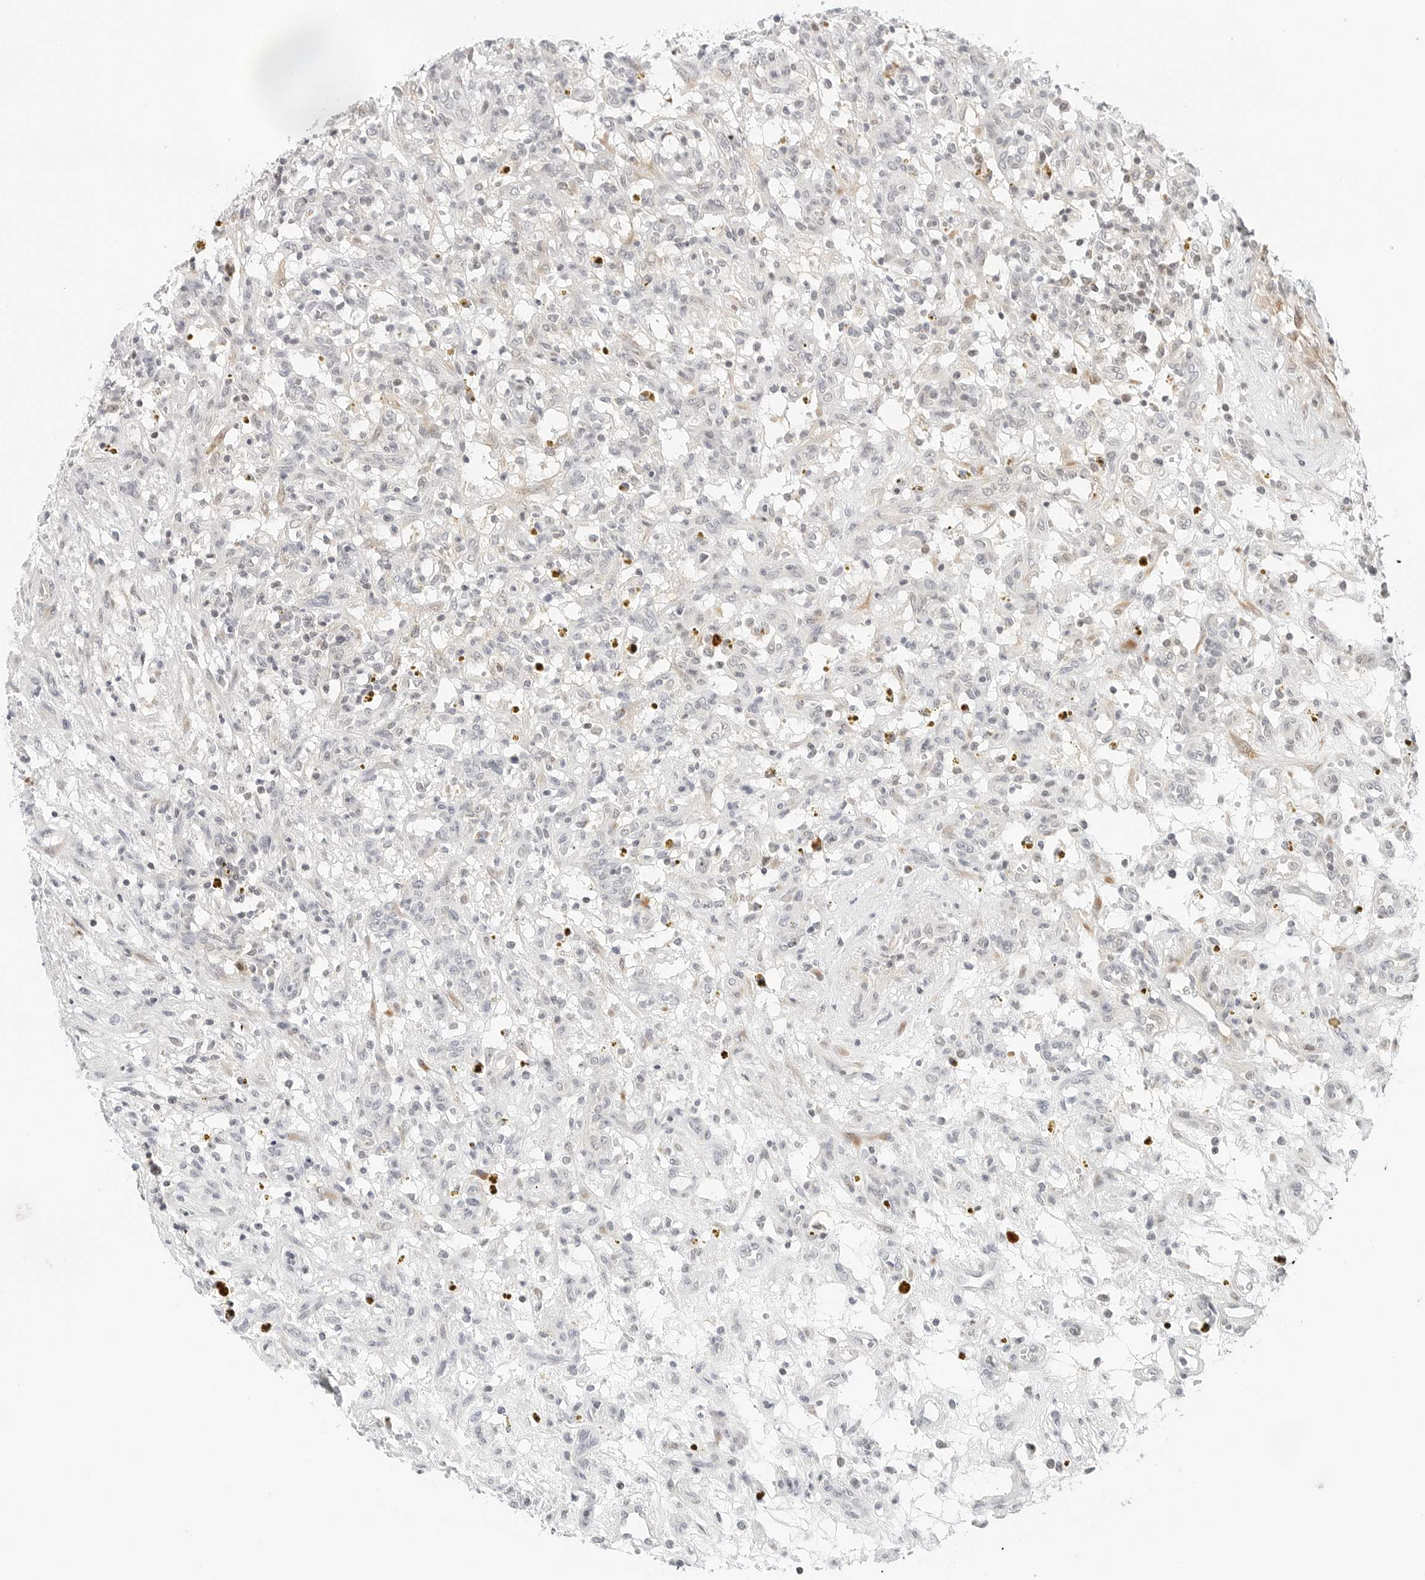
{"staining": {"intensity": "negative", "quantity": "none", "location": "none"}, "tissue": "renal cancer", "cell_type": "Tumor cells", "image_type": "cancer", "snomed": [{"axis": "morphology", "description": "Adenocarcinoma, NOS"}, {"axis": "topography", "description": "Kidney"}], "caption": "Immunohistochemistry (IHC) histopathology image of renal cancer (adenocarcinoma) stained for a protein (brown), which reveals no positivity in tumor cells.", "gene": "PARP10", "patient": {"sex": "female", "age": 57}}